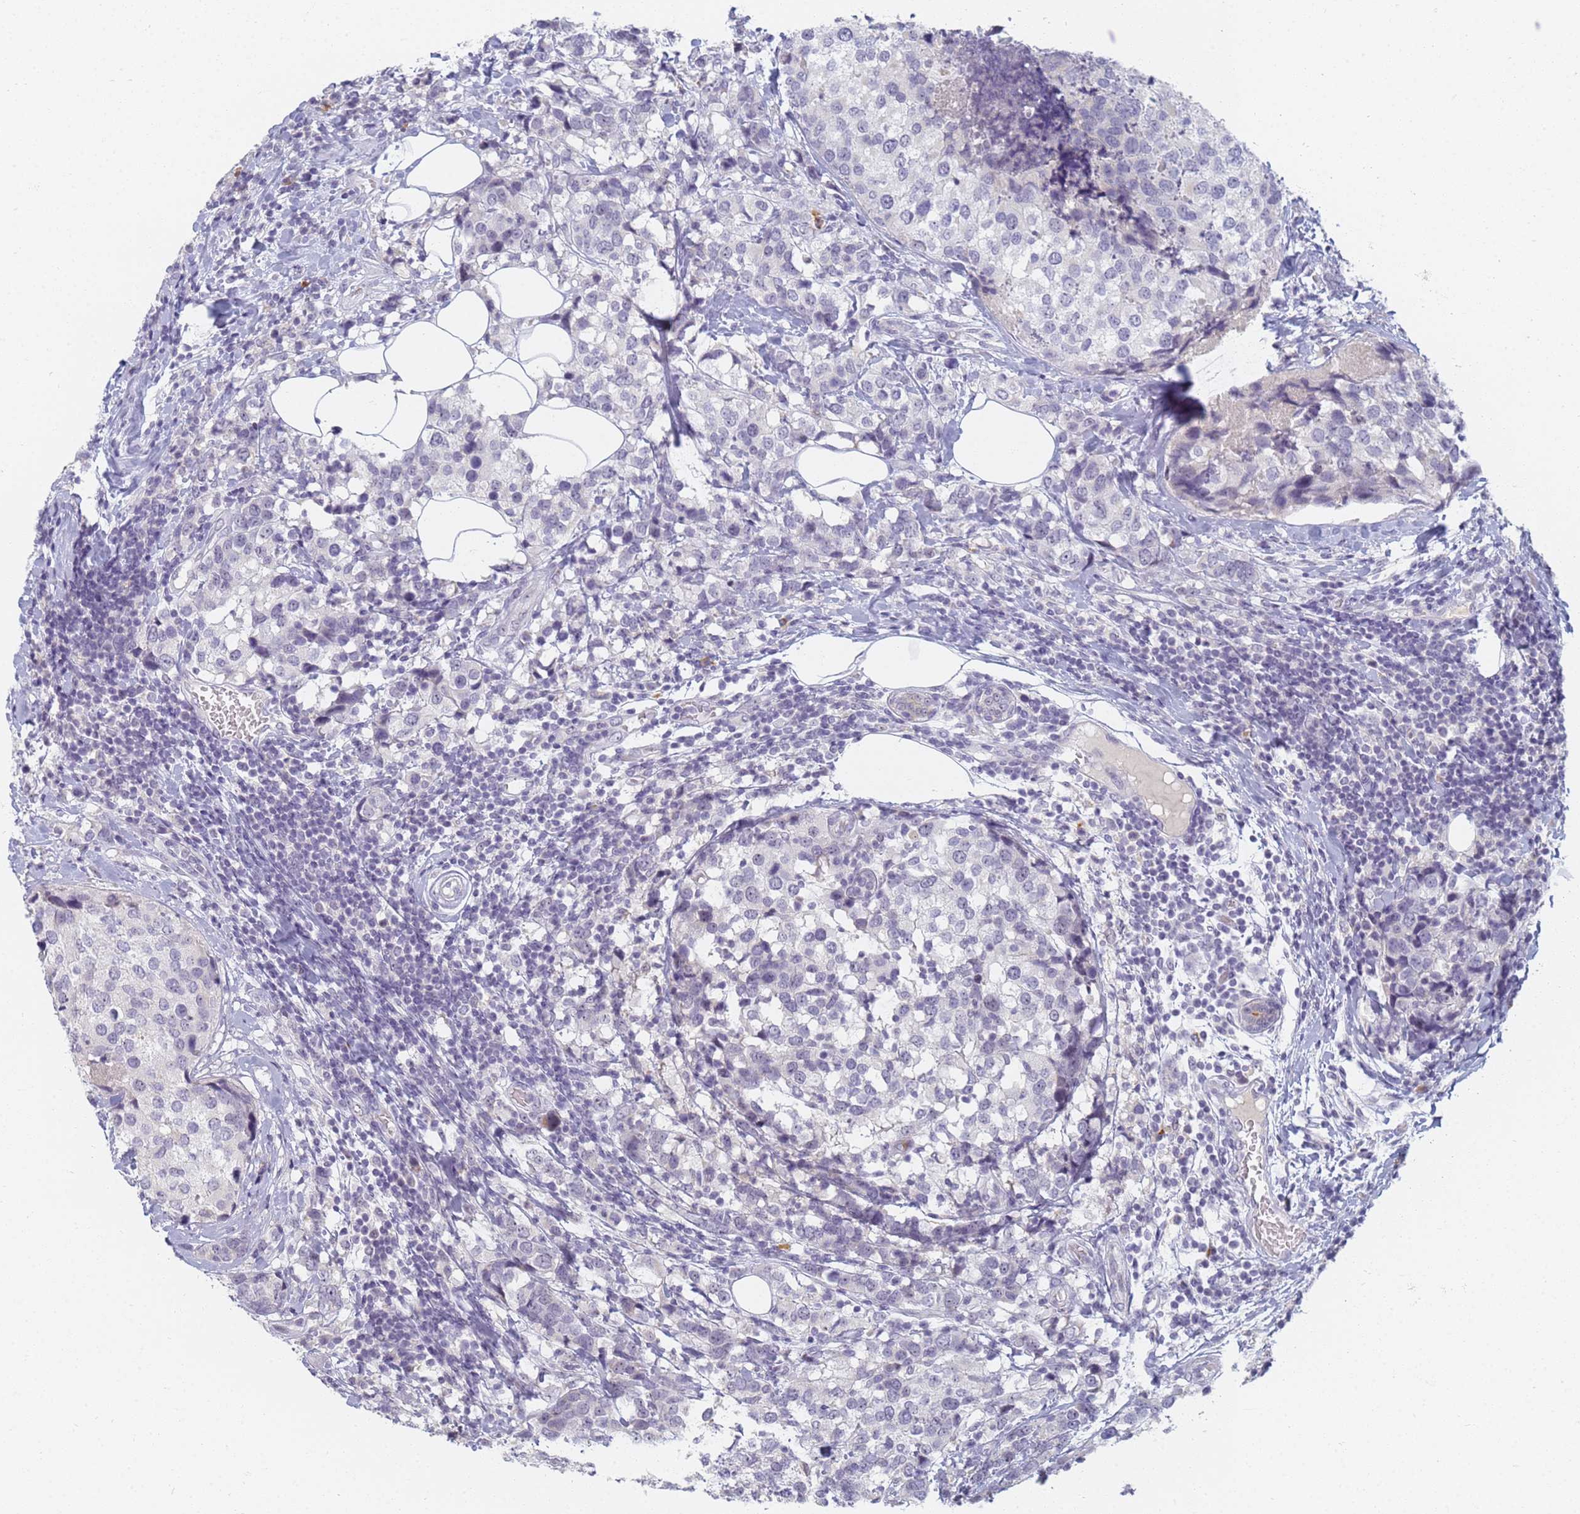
{"staining": {"intensity": "negative", "quantity": "none", "location": "none"}, "tissue": "breast cancer", "cell_type": "Tumor cells", "image_type": "cancer", "snomed": [{"axis": "morphology", "description": "Lobular carcinoma"}, {"axis": "topography", "description": "Breast"}], "caption": "DAB immunohistochemical staining of breast cancer (lobular carcinoma) displays no significant expression in tumor cells. (DAB (3,3'-diaminobenzidine) IHC with hematoxylin counter stain).", "gene": "SLC38A9", "patient": {"sex": "female", "age": 59}}